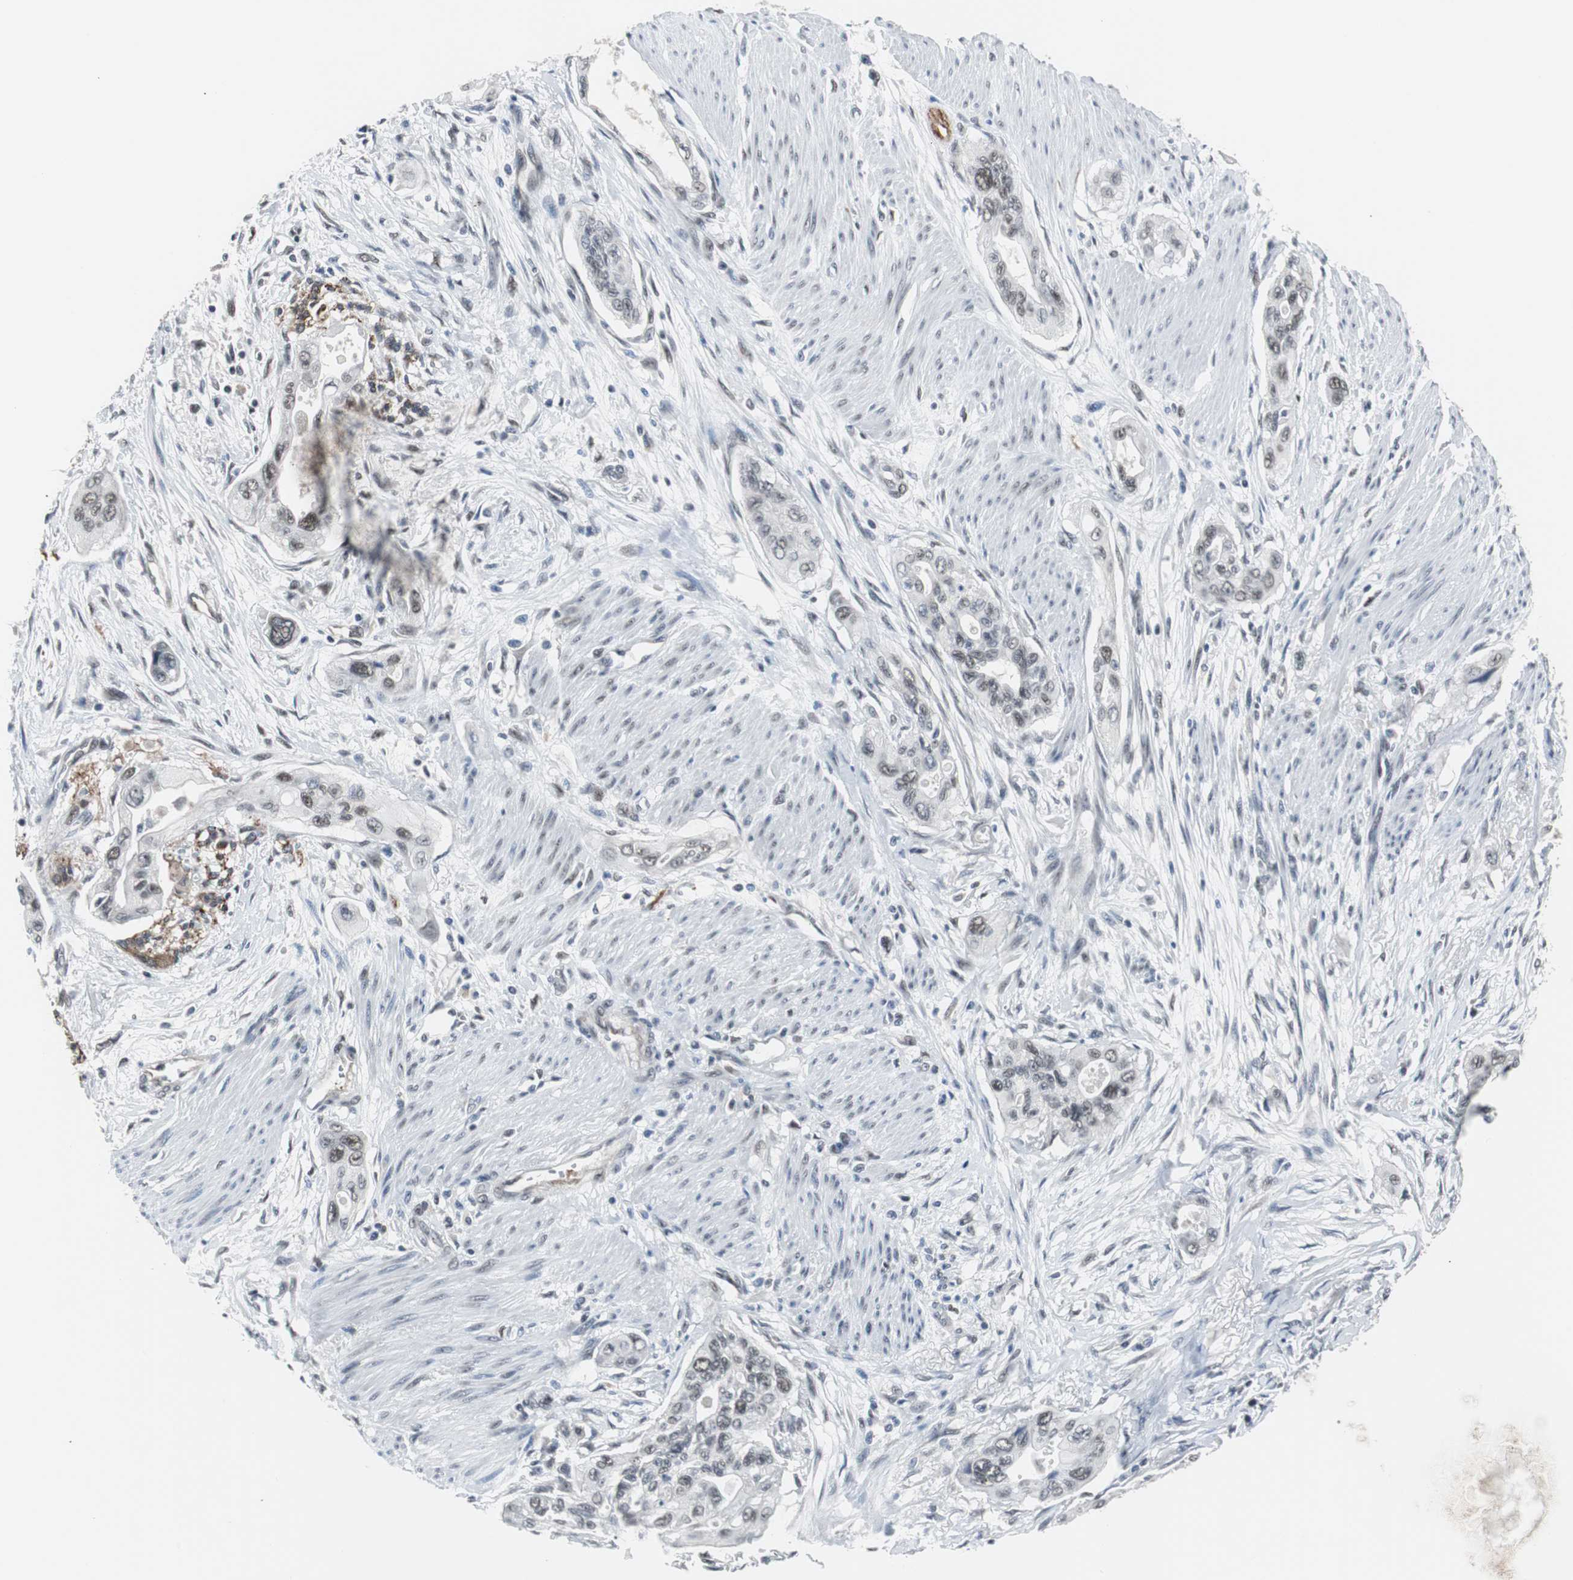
{"staining": {"intensity": "negative", "quantity": "none", "location": "none"}, "tissue": "pancreatic cancer", "cell_type": "Tumor cells", "image_type": "cancer", "snomed": [{"axis": "morphology", "description": "Adenocarcinoma, NOS"}, {"axis": "topography", "description": "Pancreas"}], "caption": "Protein analysis of pancreatic cancer (adenocarcinoma) displays no significant positivity in tumor cells.", "gene": "ZHX2", "patient": {"sex": "male", "age": 77}}